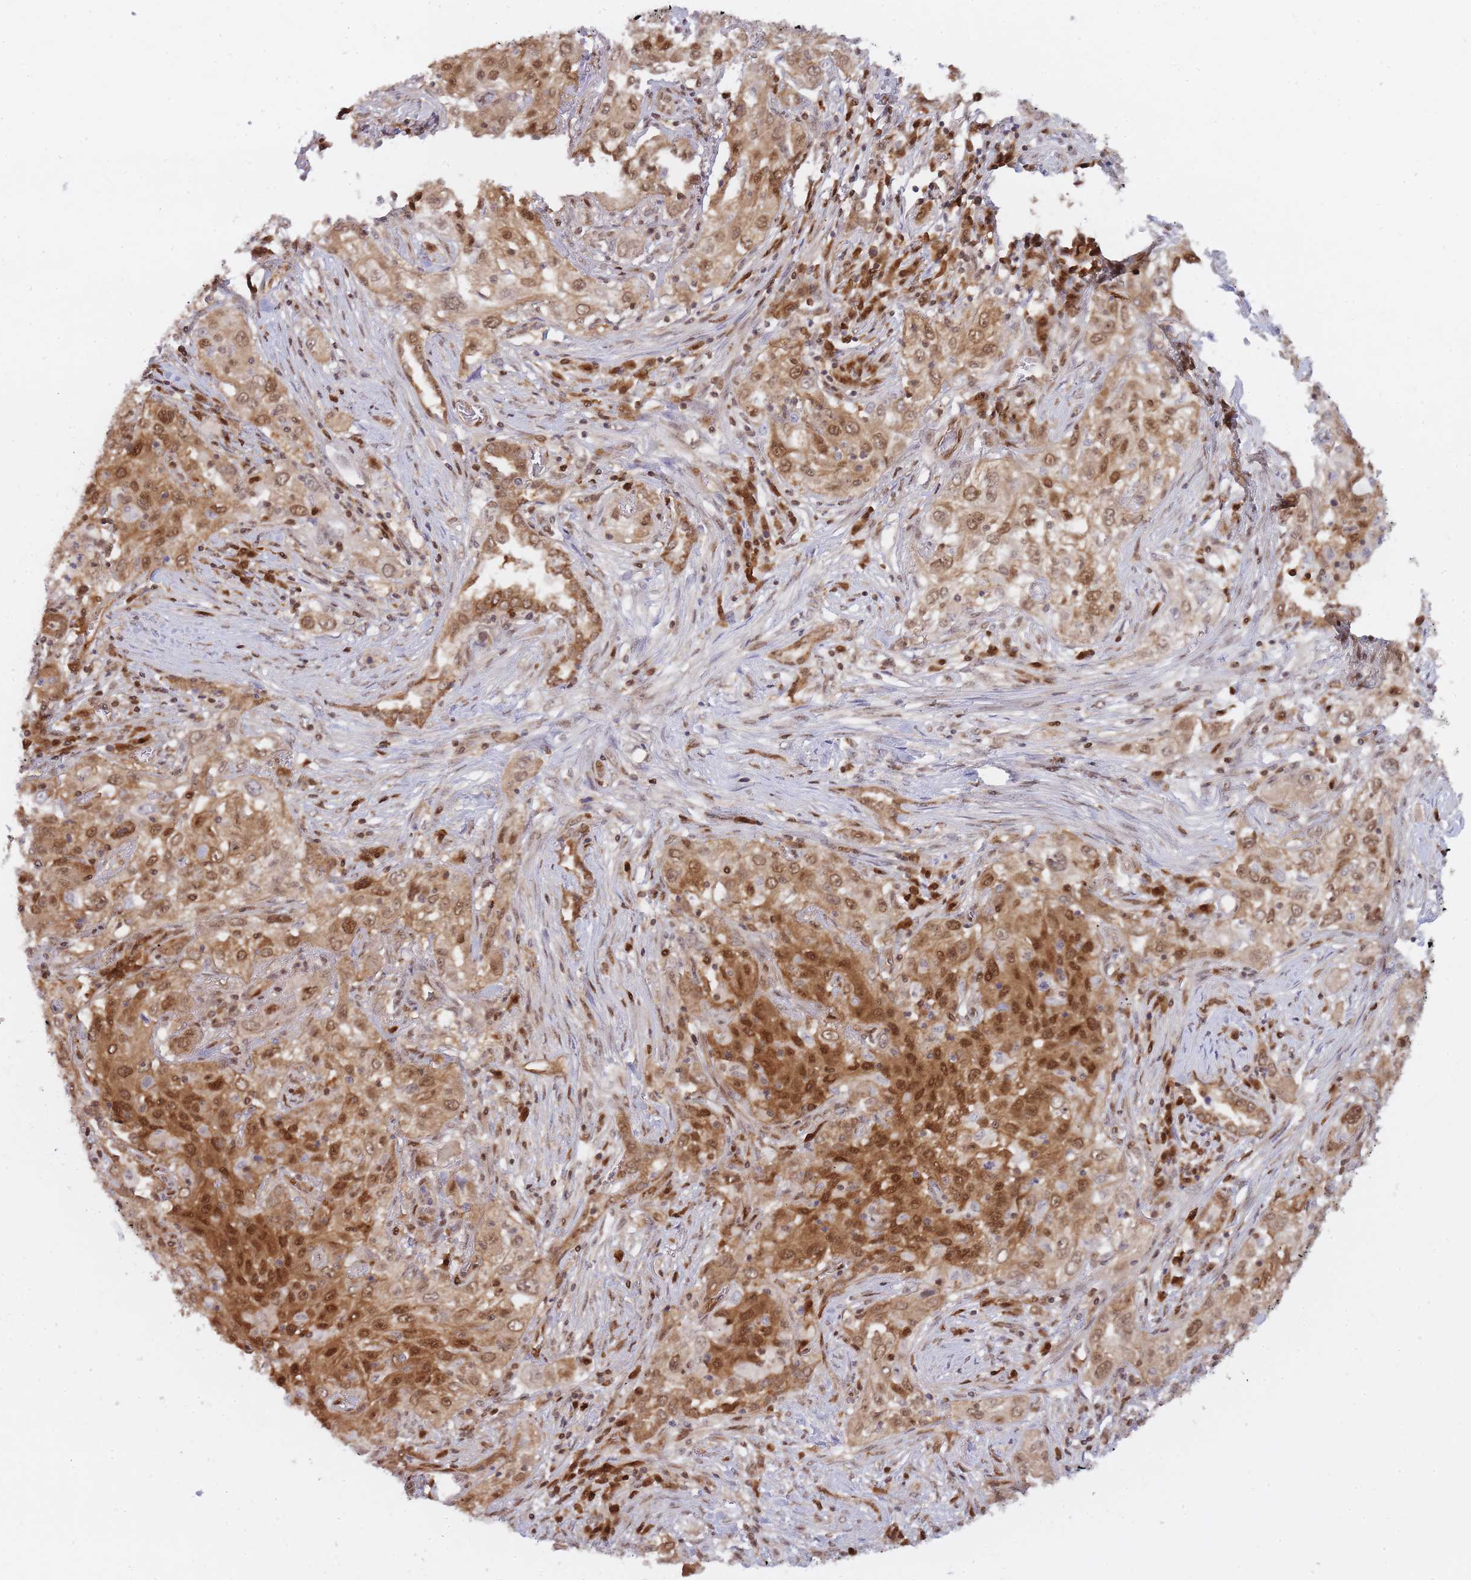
{"staining": {"intensity": "strong", "quantity": ">75%", "location": "cytoplasmic/membranous,nuclear"}, "tissue": "lung cancer", "cell_type": "Tumor cells", "image_type": "cancer", "snomed": [{"axis": "morphology", "description": "Squamous cell carcinoma, NOS"}, {"axis": "topography", "description": "Lung"}], "caption": "Lung cancer (squamous cell carcinoma) stained with a brown dye demonstrates strong cytoplasmic/membranous and nuclear positive expression in about >75% of tumor cells.", "gene": "NSFL1C", "patient": {"sex": "female", "age": 69}}